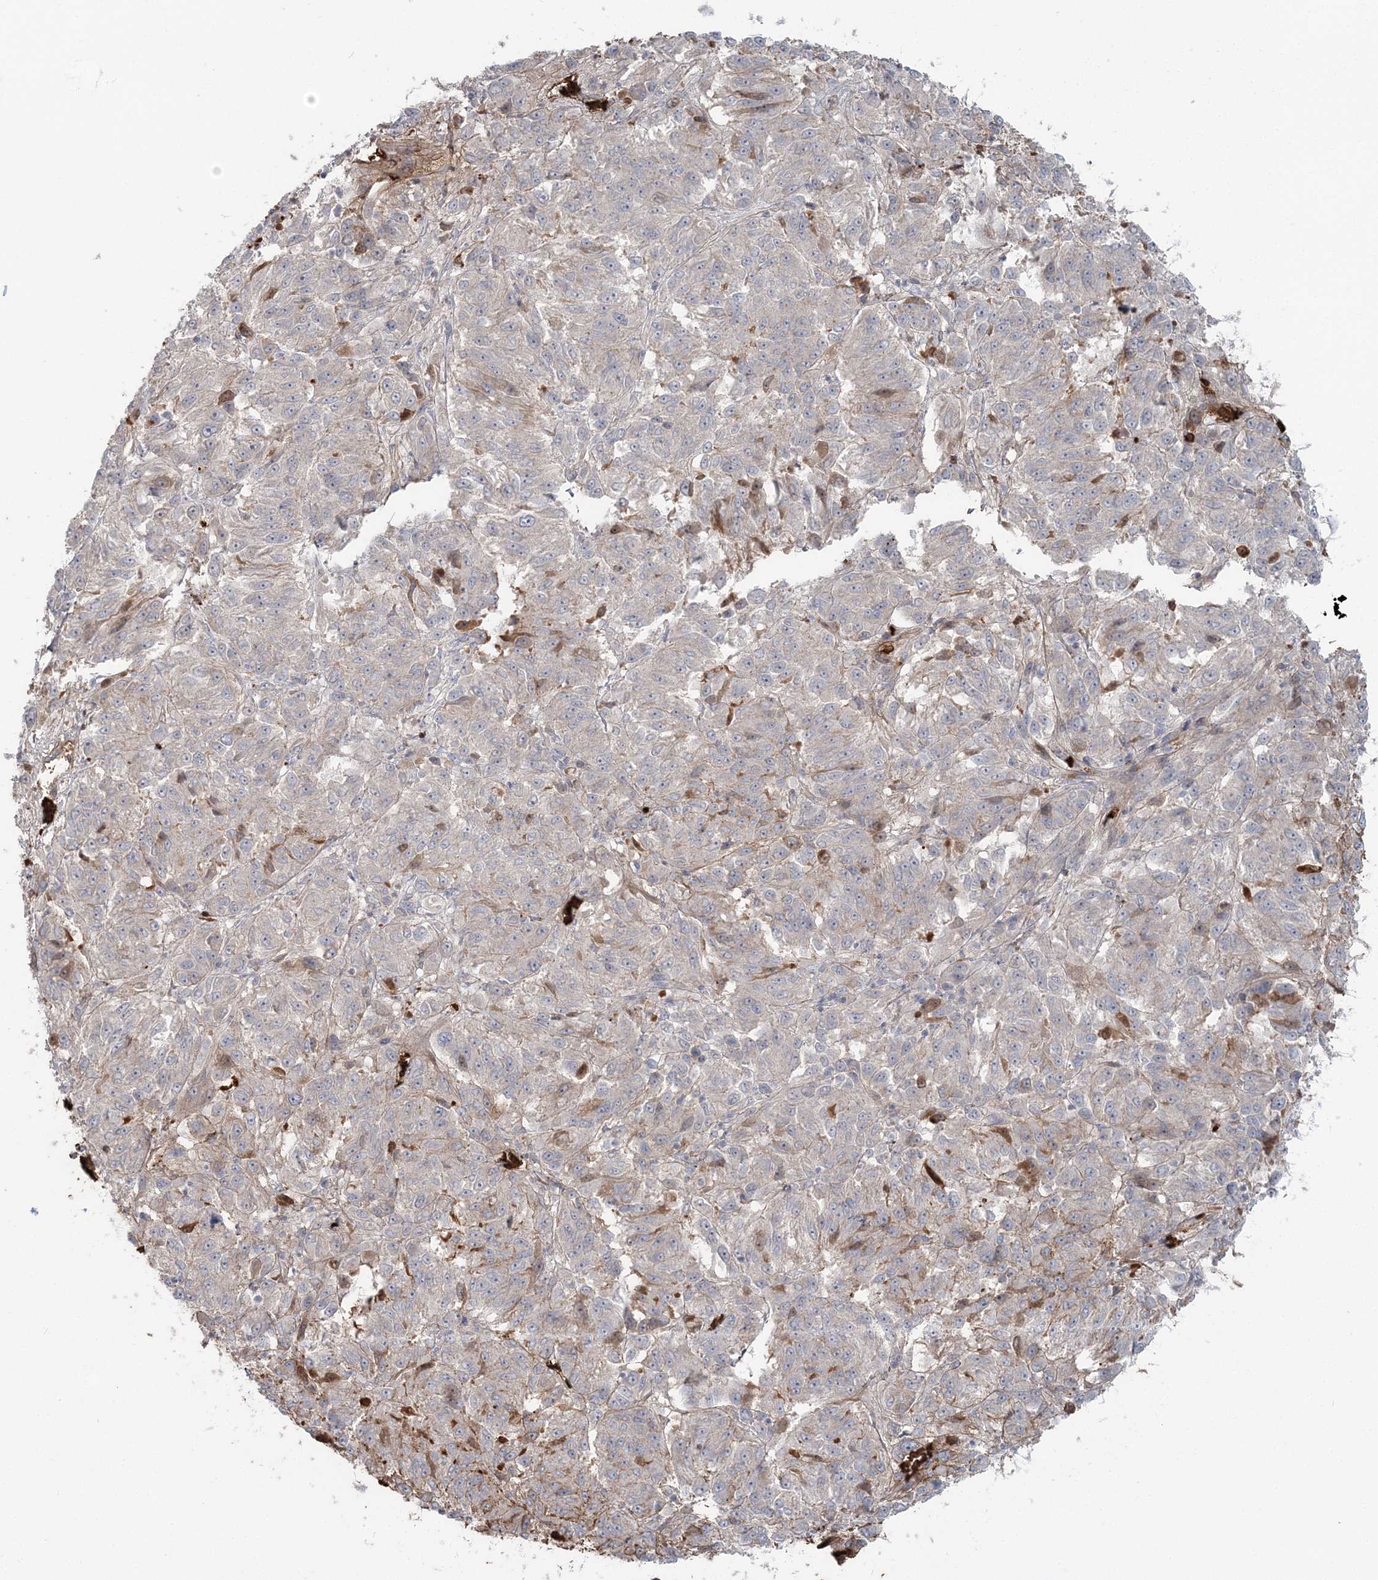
{"staining": {"intensity": "negative", "quantity": "none", "location": "none"}, "tissue": "melanoma", "cell_type": "Tumor cells", "image_type": "cancer", "snomed": [{"axis": "morphology", "description": "Malignant melanoma, Metastatic site"}, {"axis": "topography", "description": "Lung"}], "caption": "There is no significant expression in tumor cells of malignant melanoma (metastatic site).", "gene": "SERINC1", "patient": {"sex": "male", "age": 64}}